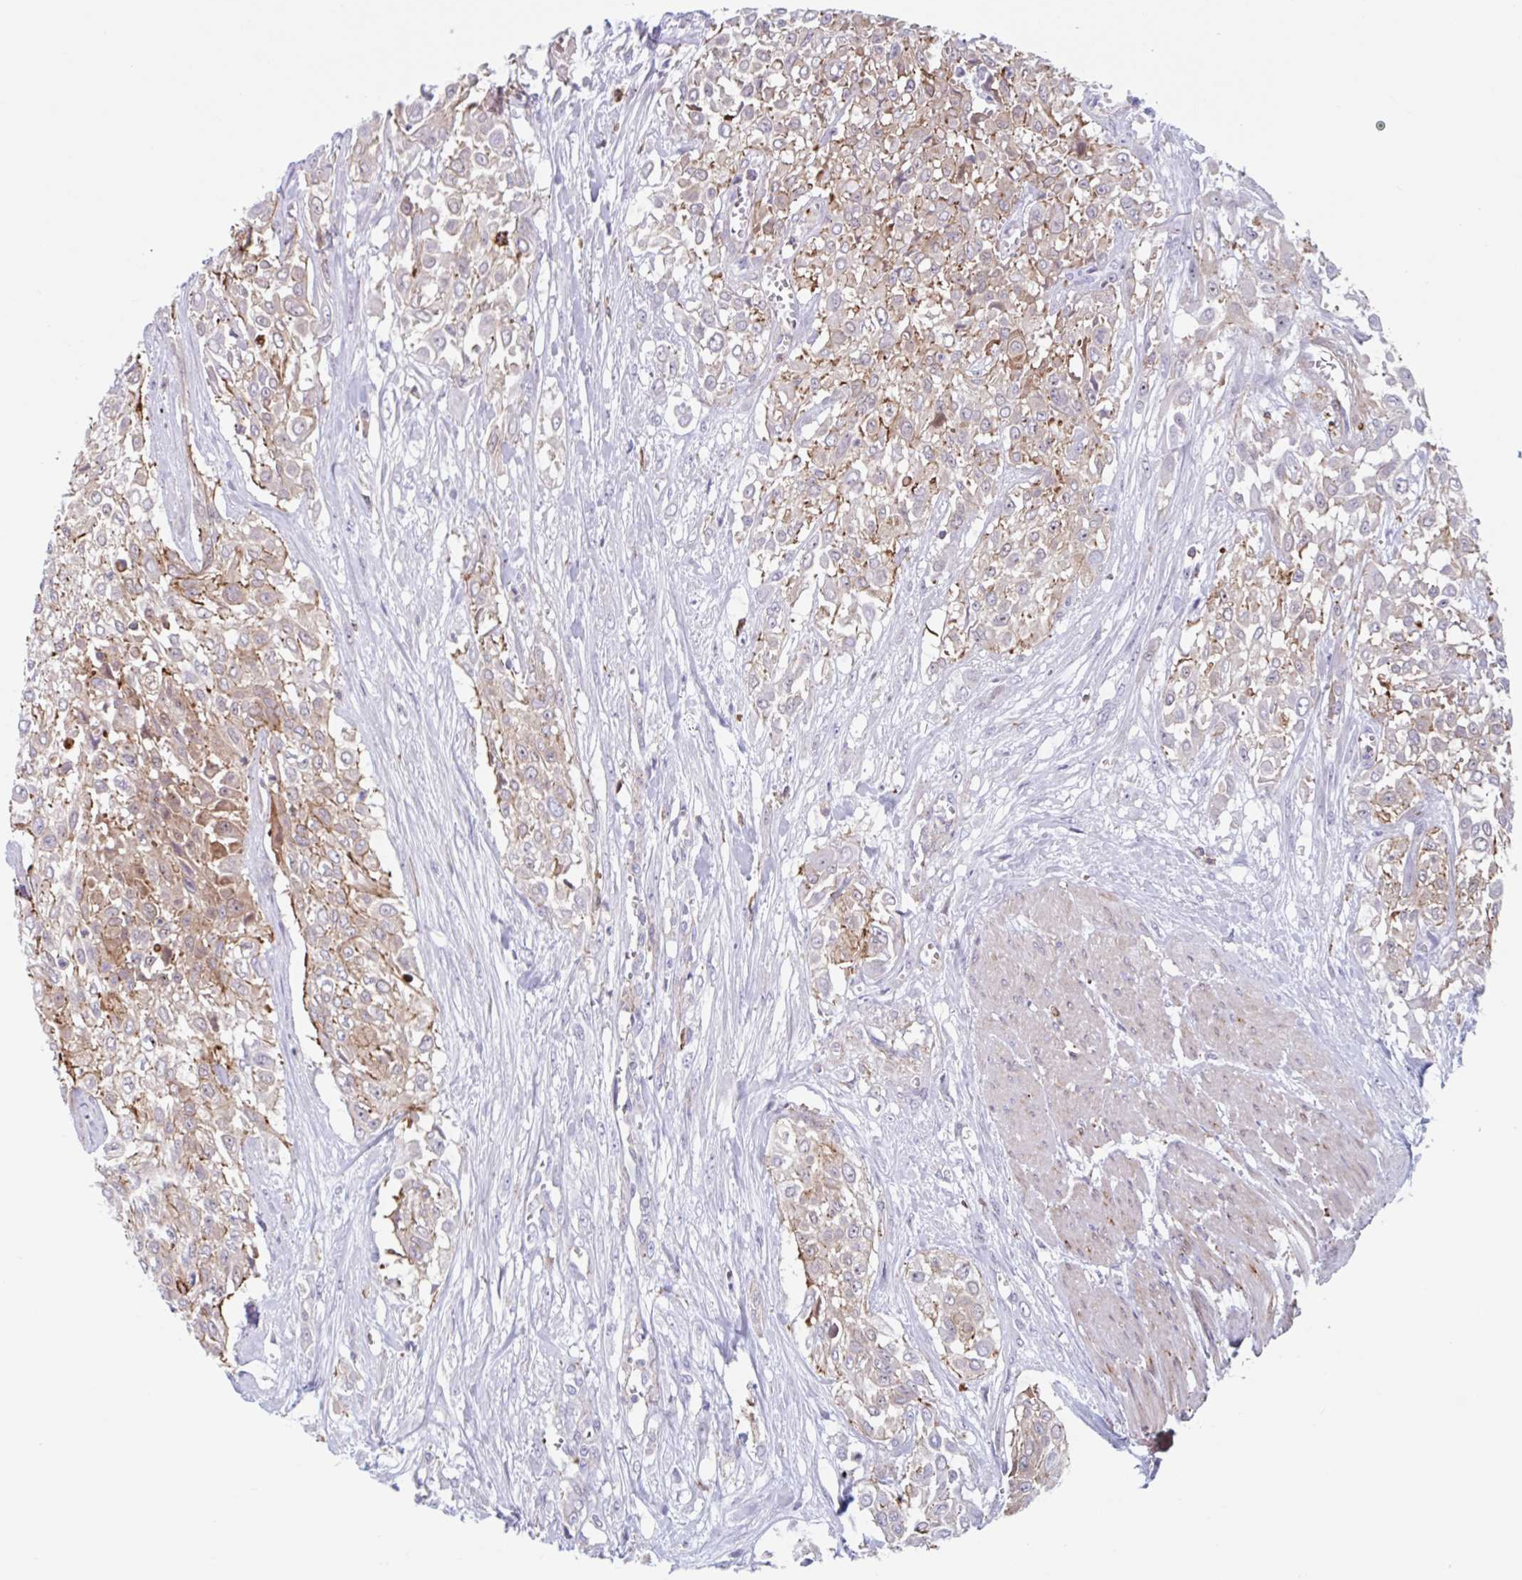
{"staining": {"intensity": "weak", "quantity": "25%-75%", "location": "cytoplasmic/membranous"}, "tissue": "urothelial cancer", "cell_type": "Tumor cells", "image_type": "cancer", "snomed": [{"axis": "morphology", "description": "Urothelial carcinoma, High grade"}, {"axis": "topography", "description": "Urinary bladder"}], "caption": "An immunohistochemistry (IHC) histopathology image of neoplastic tissue is shown. Protein staining in brown shows weak cytoplasmic/membranous positivity in urothelial cancer within tumor cells. The staining was performed using DAB to visualize the protein expression in brown, while the nuclei were stained in blue with hematoxylin (Magnification: 20x).", "gene": "EFHD1", "patient": {"sex": "male", "age": 57}}